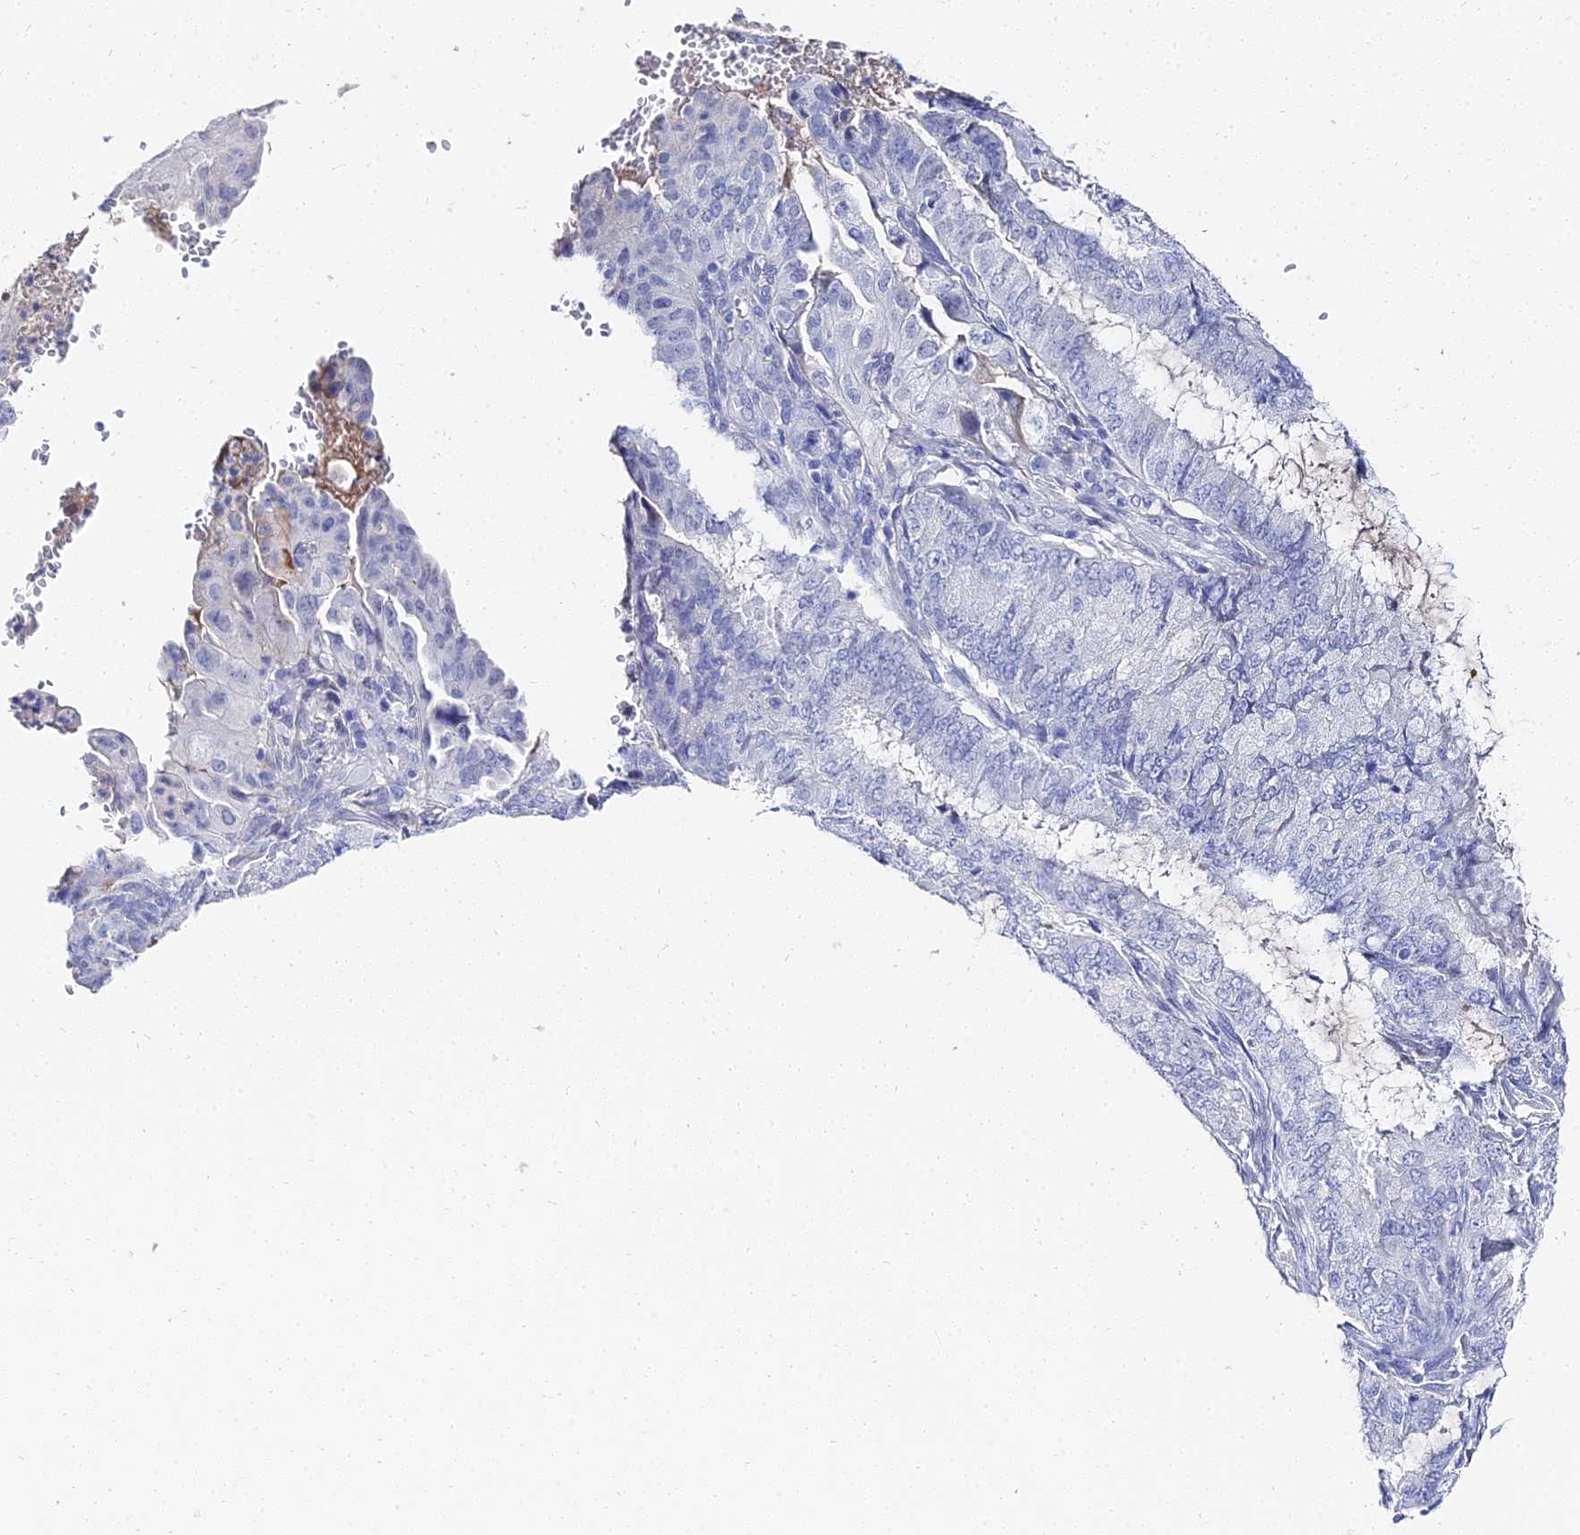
{"staining": {"intensity": "negative", "quantity": "none", "location": "none"}, "tissue": "endometrial cancer", "cell_type": "Tumor cells", "image_type": "cancer", "snomed": [{"axis": "morphology", "description": "Adenocarcinoma, NOS"}, {"axis": "topography", "description": "Endometrium"}], "caption": "Endometrial cancer was stained to show a protein in brown. There is no significant staining in tumor cells. (DAB immunohistochemistry (IHC) visualized using brightfield microscopy, high magnification).", "gene": "KRT17", "patient": {"sex": "female", "age": 51}}